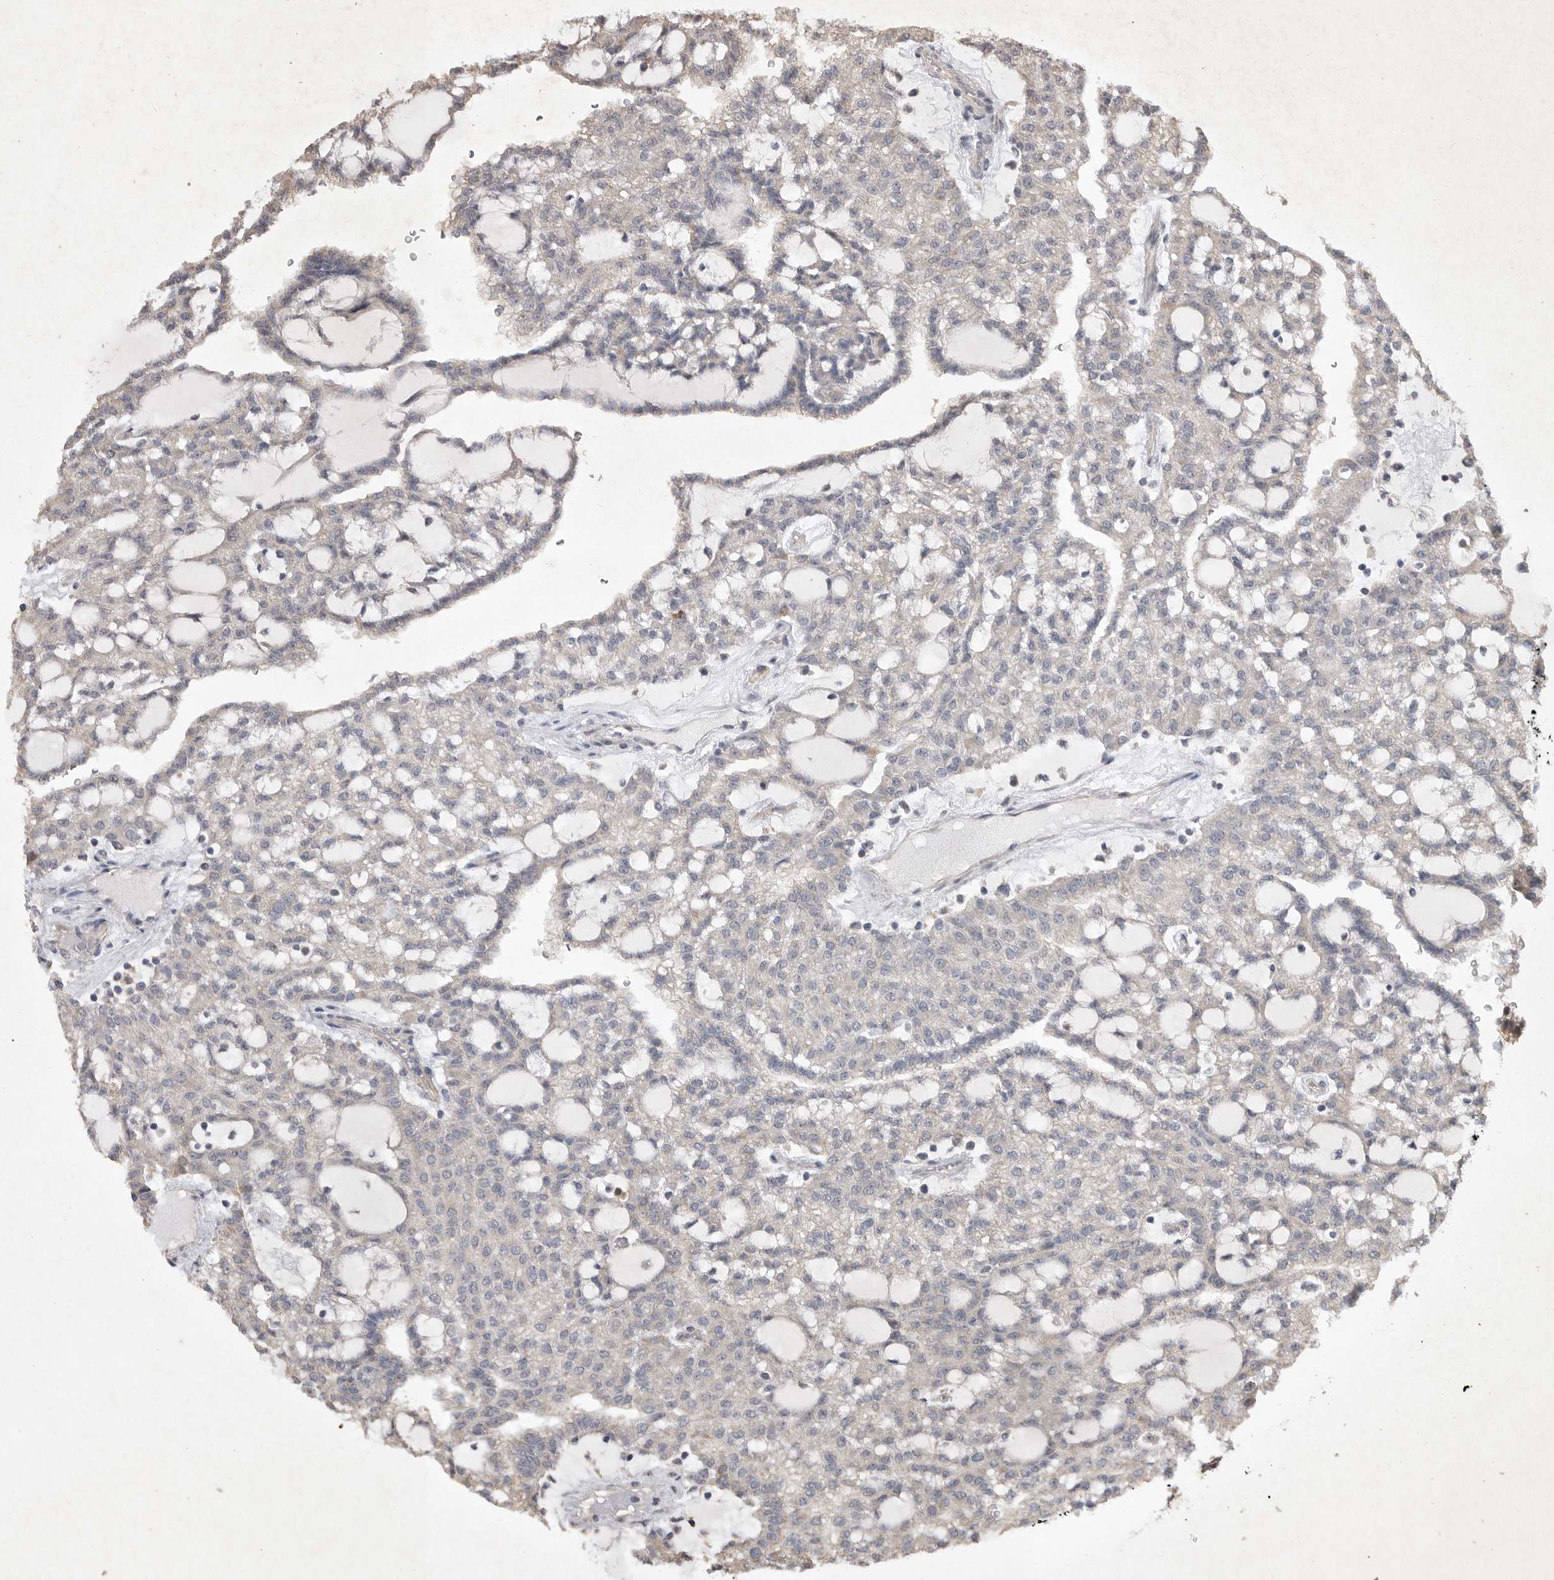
{"staining": {"intensity": "negative", "quantity": "none", "location": "none"}, "tissue": "renal cancer", "cell_type": "Tumor cells", "image_type": "cancer", "snomed": [{"axis": "morphology", "description": "Adenocarcinoma, NOS"}, {"axis": "topography", "description": "Kidney"}], "caption": "Tumor cells are negative for protein expression in human renal cancer (adenocarcinoma).", "gene": "EDEM3", "patient": {"sex": "male", "age": 63}}